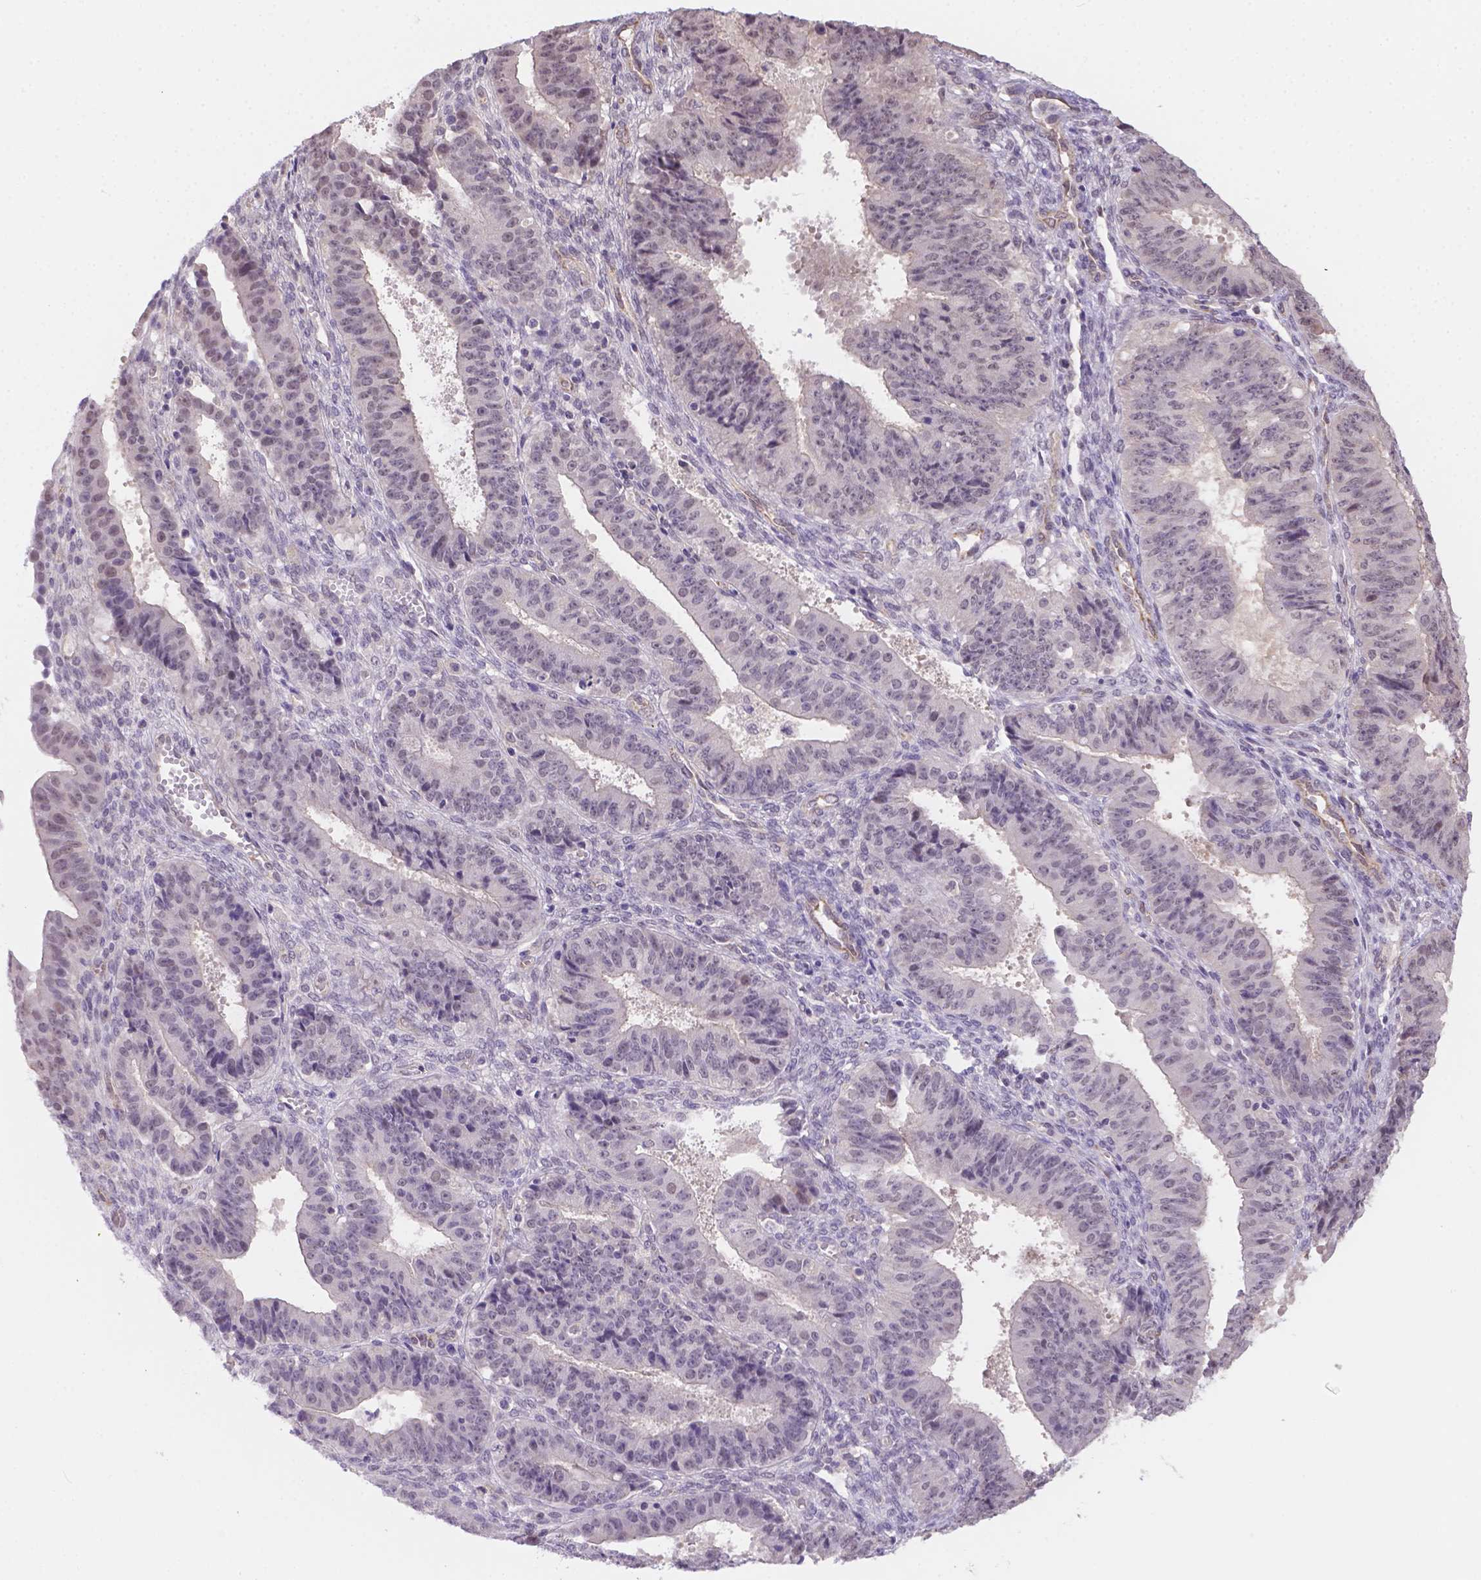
{"staining": {"intensity": "negative", "quantity": "none", "location": "none"}, "tissue": "ovarian cancer", "cell_type": "Tumor cells", "image_type": "cancer", "snomed": [{"axis": "morphology", "description": "Carcinoma, endometroid"}, {"axis": "topography", "description": "Ovary"}], "caption": "High power microscopy image of an IHC image of ovarian endometroid carcinoma, revealing no significant positivity in tumor cells. Brightfield microscopy of immunohistochemistry (IHC) stained with DAB (3,3'-diaminobenzidine) (brown) and hematoxylin (blue), captured at high magnification.", "gene": "NXPE2", "patient": {"sex": "female", "age": 42}}